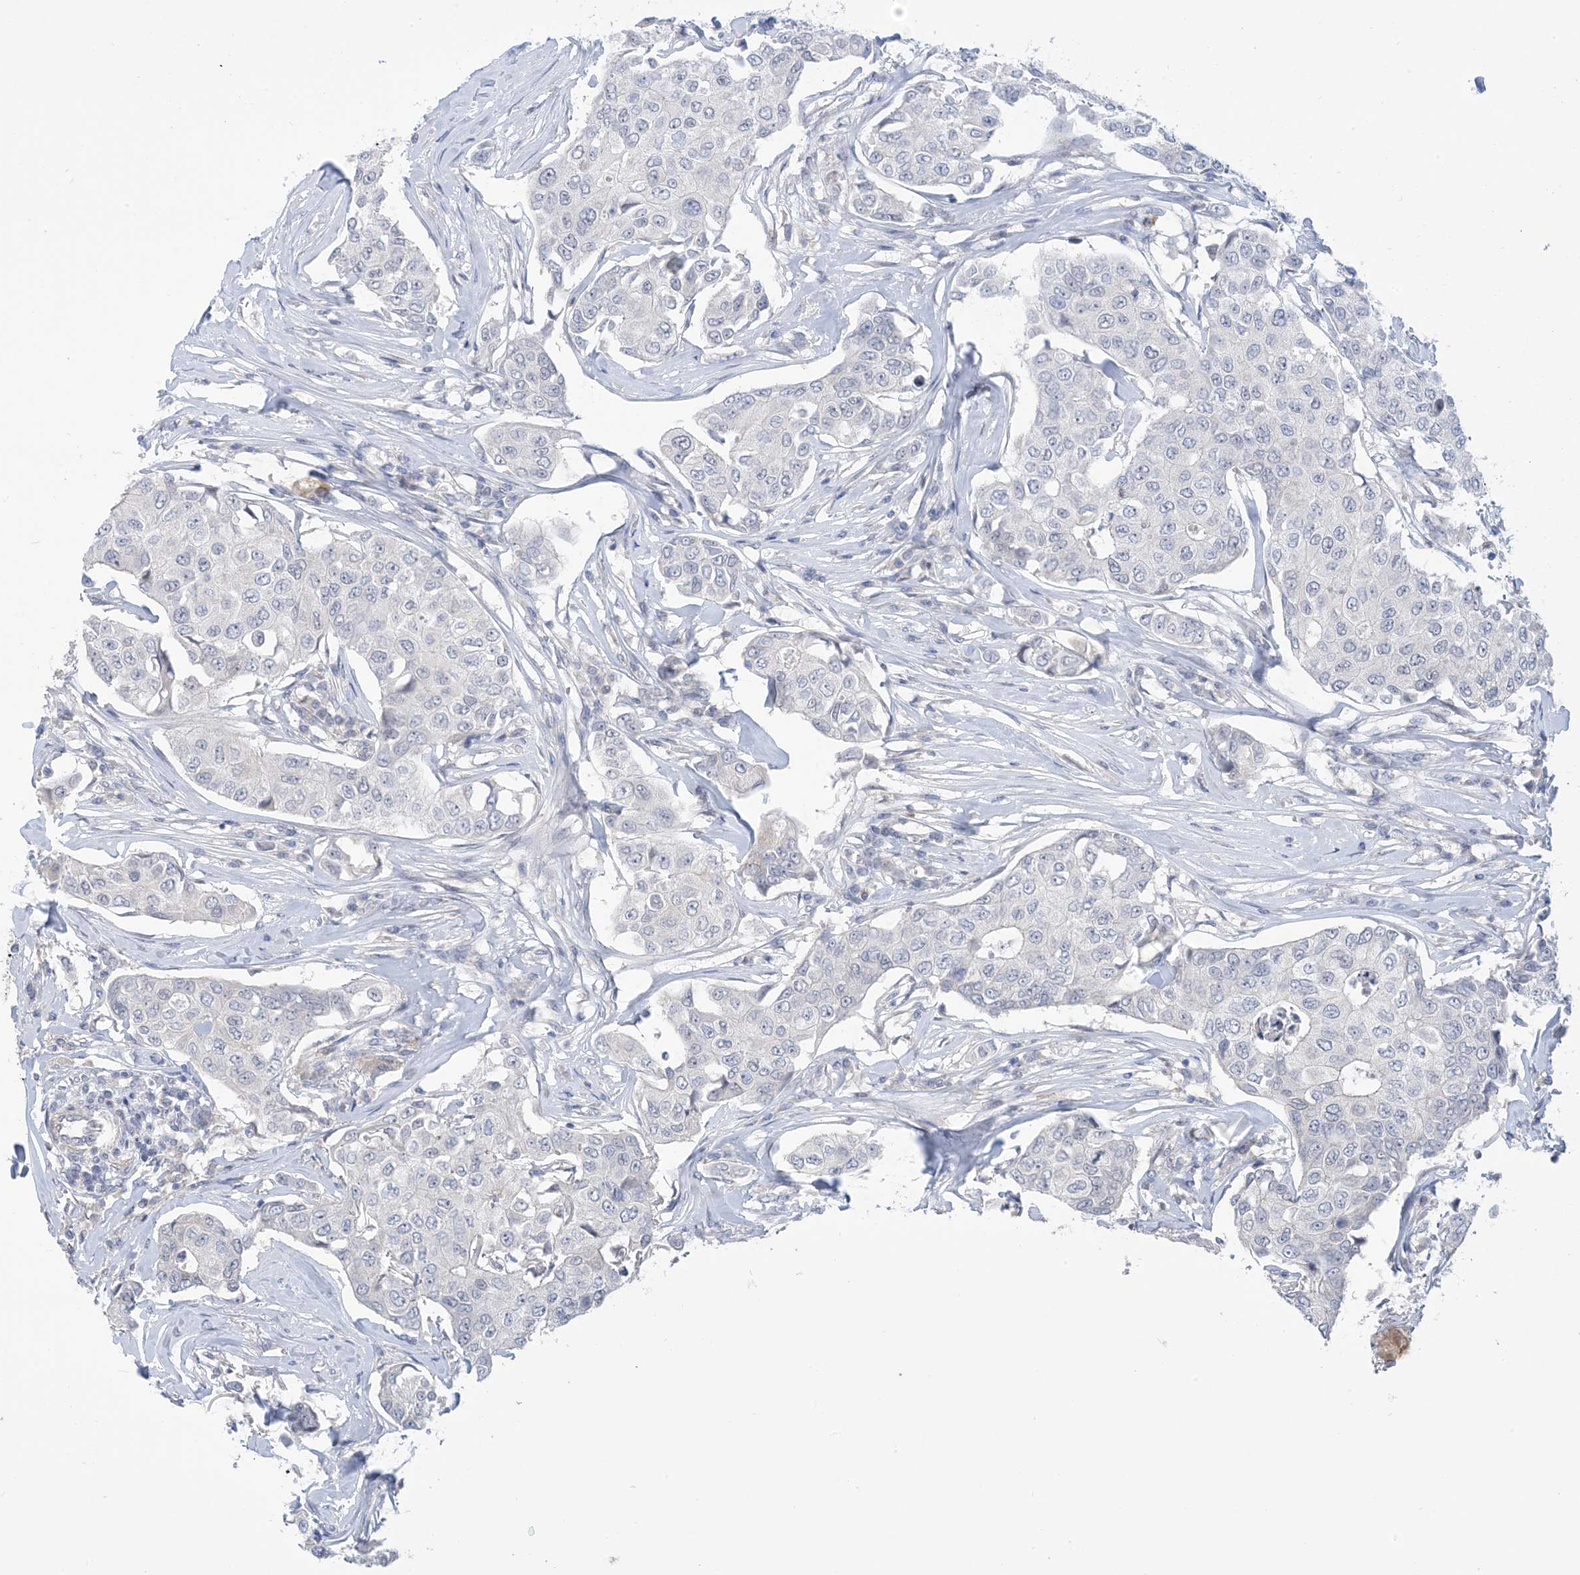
{"staining": {"intensity": "negative", "quantity": "none", "location": "none"}, "tissue": "breast cancer", "cell_type": "Tumor cells", "image_type": "cancer", "snomed": [{"axis": "morphology", "description": "Duct carcinoma"}, {"axis": "topography", "description": "Breast"}], "caption": "Protein analysis of breast cancer demonstrates no significant staining in tumor cells.", "gene": "TTYH1", "patient": {"sex": "female", "age": 80}}